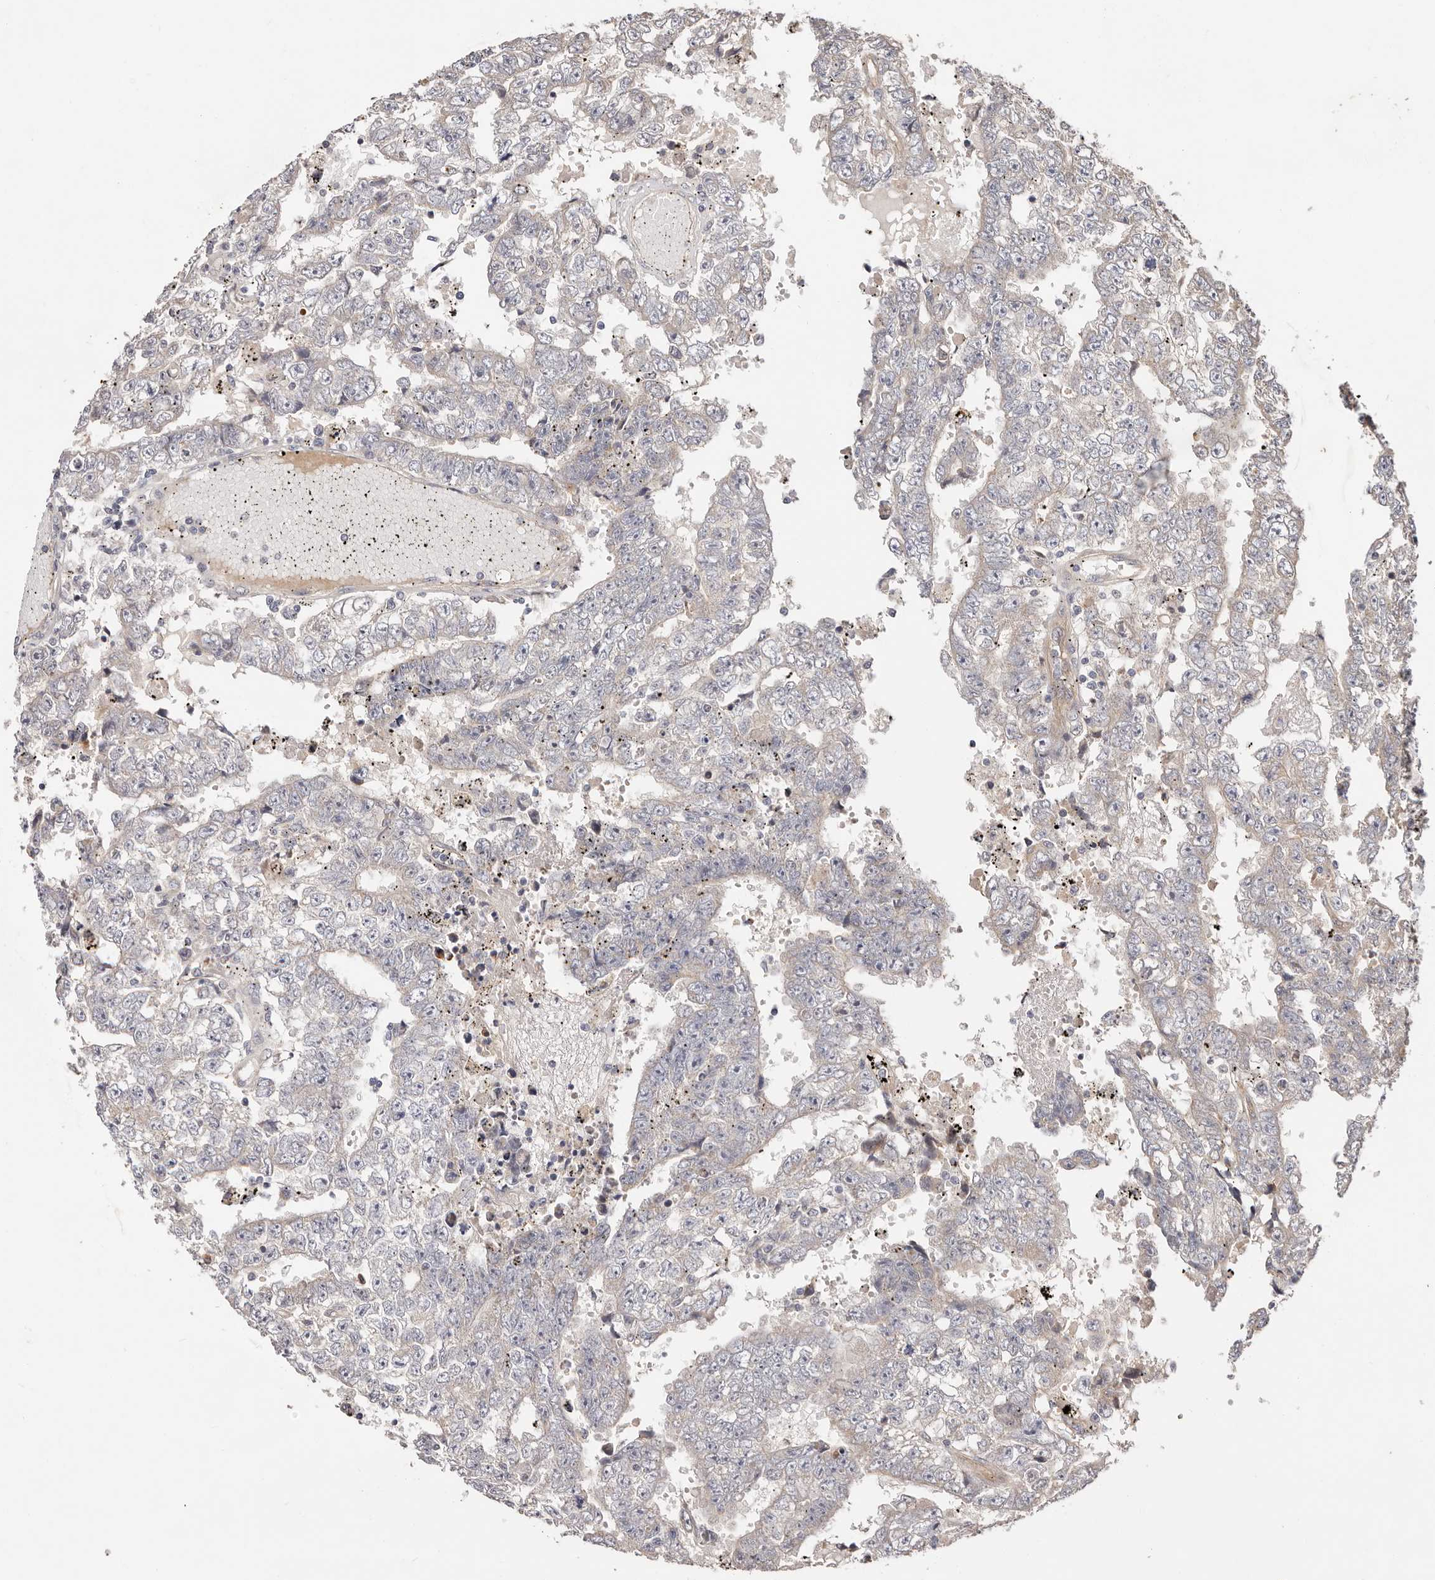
{"staining": {"intensity": "negative", "quantity": "none", "location": "none"}, "tissue": "testis cancer", "cell_type": "Tumor cells", "image_type": "cancer", "snomed": [{"axis": "morphology", "description": "Carcinoma, Embryonal, NOS"}, {"axis": "topography", "description": "Testis"}], "caption": "A photomicrograph of embryonal carcinoma (testis) stained for a protein exhibits no brown staining in tumor cells.", "gene": "MACF1", "patient": {"sex": "male", "age": 25}}